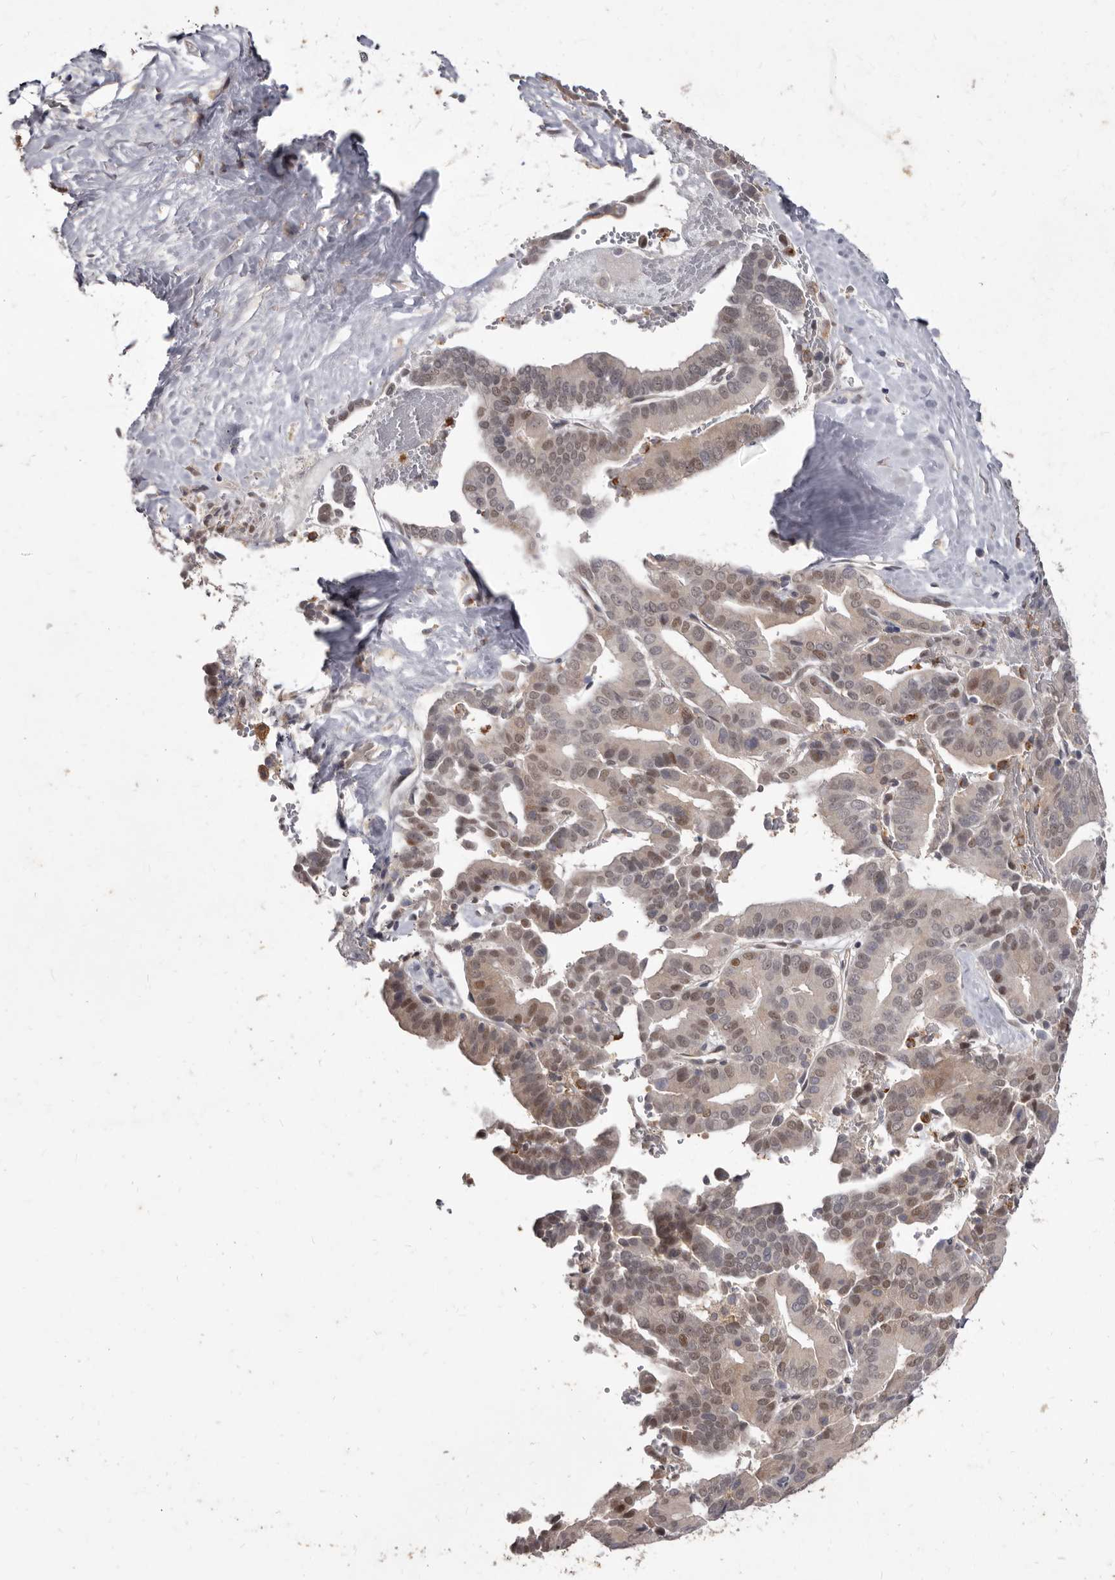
{"staining": {"intensity": "moderate", "quantity": "<25%", "location": "nuclear"}, "tissue": "liver cancer", "cell_type": "Tumor cells", "image_type": "cancer", "snomed": [{"axis": "morphology", "description": "Cholangiocarcinoma"}, {"axis": "topography", "description": "Liver"}], "caption": "IHC image of human liver cancer stained for a protein (brown), which demonstrates low levels of moderate nuclear staining in approximately <25% of tumor cells.", "gene": "ACLY", "patient": {"sex": "female", "age": 75}}